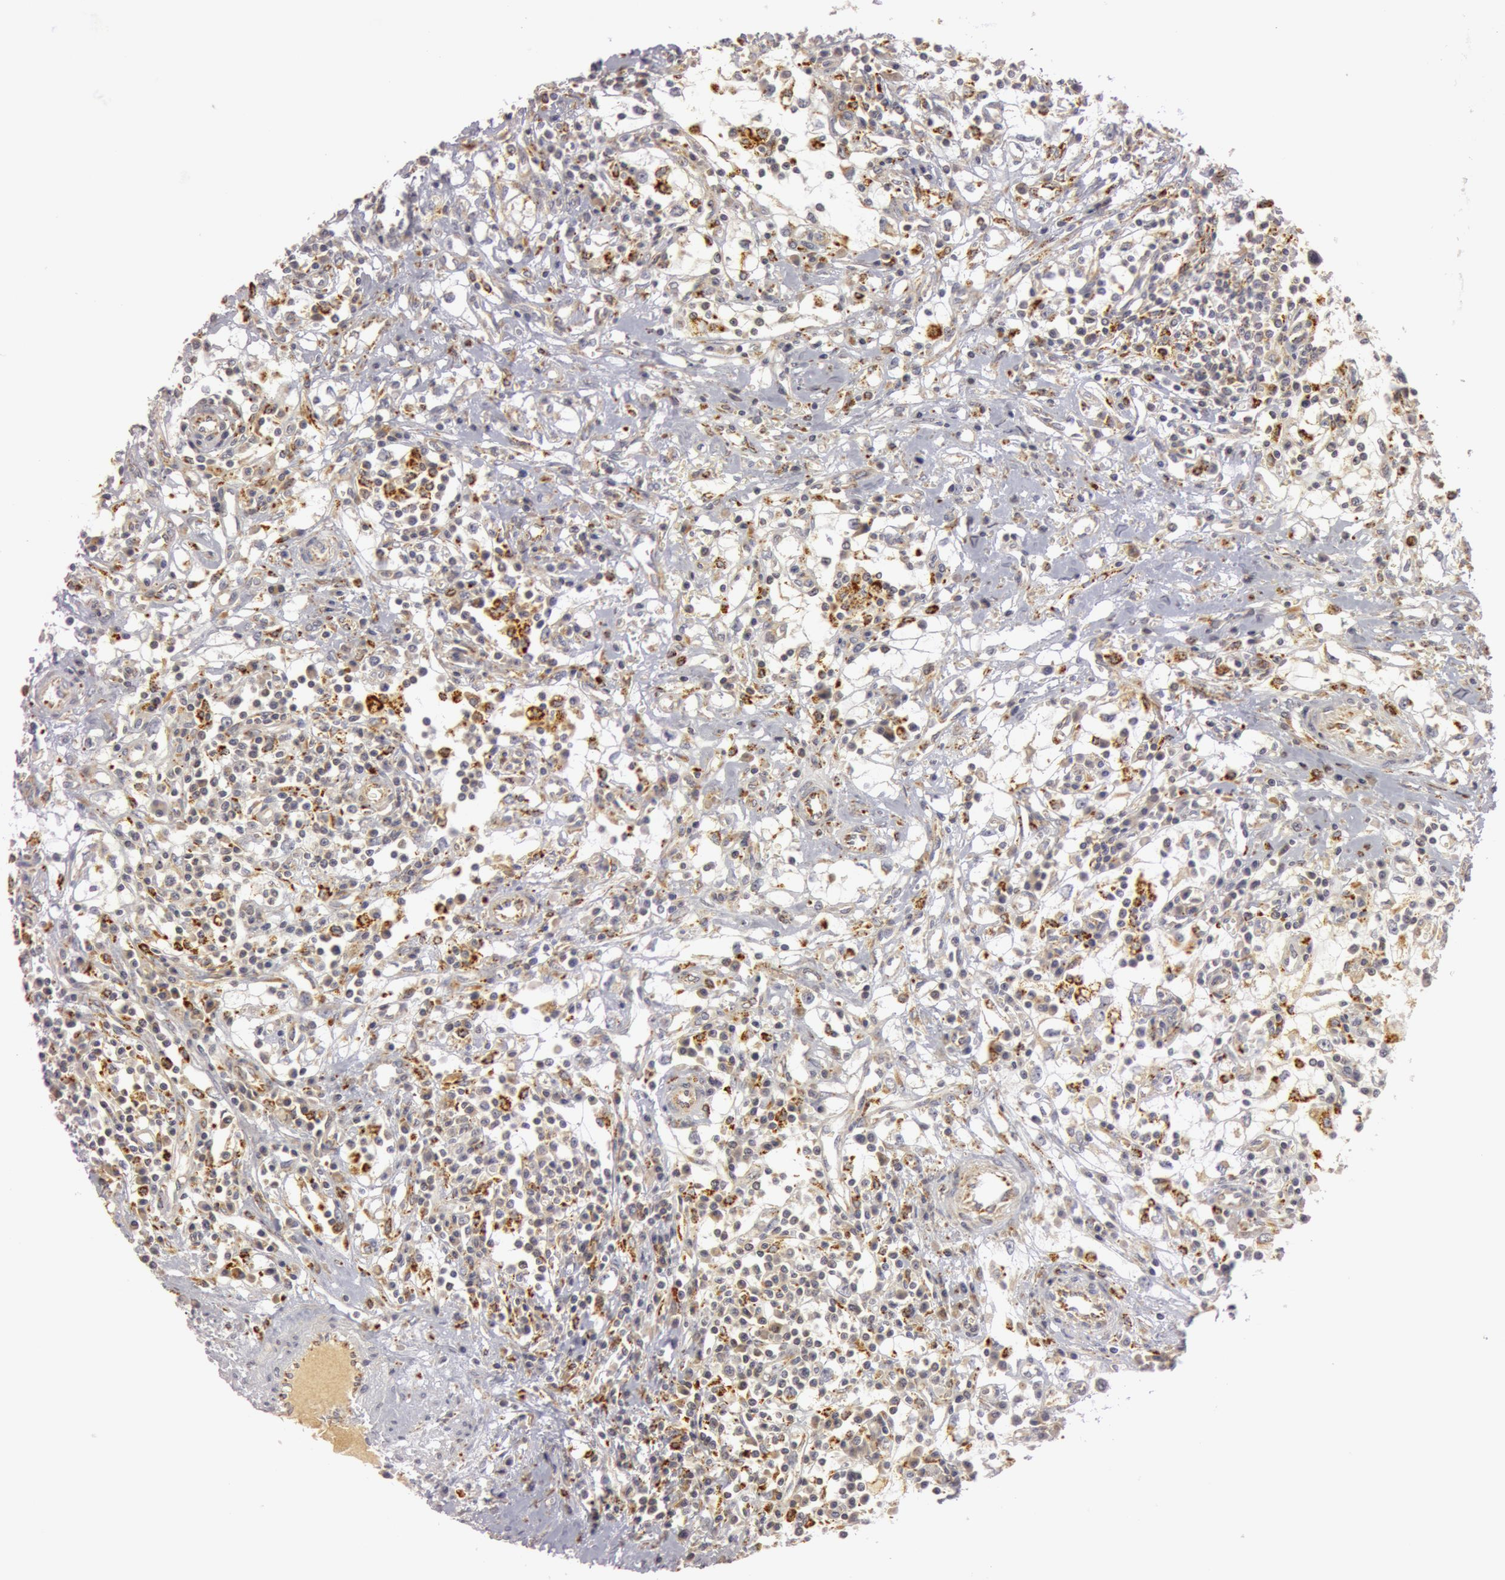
{"staining": {"intensity": "weak", "quantity": ">75%", "location": "cytoplasmic/membranous"}, "tissue": "renal cancer", "cell_type": "Tumor cells", "image_type": "cancer", "snomed": [{"axis": "morphology", "description": "Adenocarcinoma, NOS"}, {"axis": "topography", "description": "Kidney"}], "caption": "A histopathology image of human adenocarcinoma (renal) stained for a protein exhibits weak cytoplasmic/membranous brown staining in tumor cells. The staining was performed using DAB (3,3'-diaminobenzidine) to visualize the protein expression in brown, while the nuclei were stained in blue with hematoxylin (Magnification: 20x).", "gene": "C7", "patient": {"sex": "male", "age": 82}}